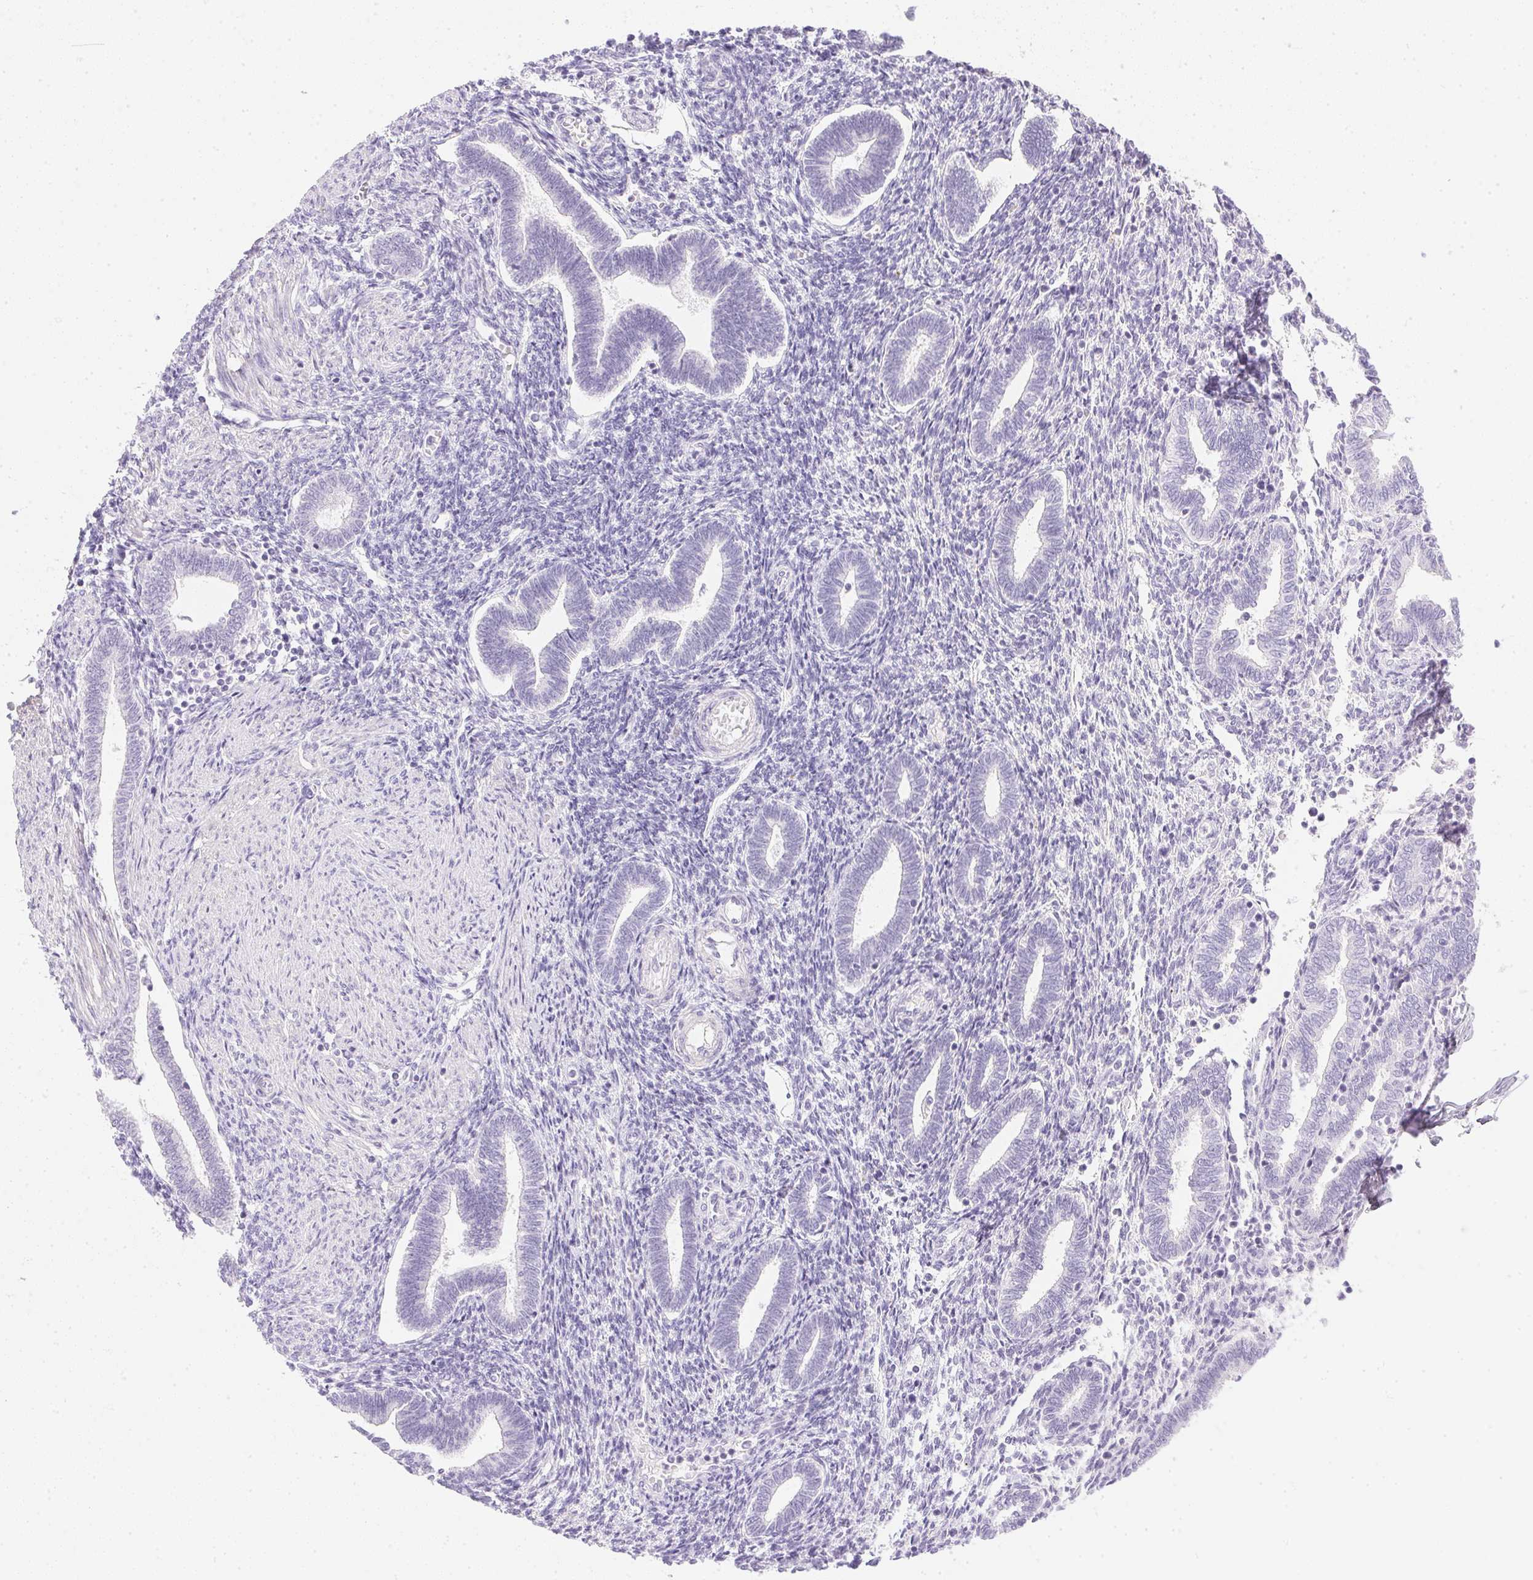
{"staining": {"intensity": "negative", "quantity": "none", "location": "none"}, "tissue": "endometrium", "cell_type": "Cells in endometrial stroma", "image_type": "normal", "snomed": [{"axis": "morphology", "description": "Normal tissue, NOS"}, {"axis": "topography", "description": "Endometrium"}], "caption": "A high-resolution photomicrograph shows immunohistochemistry staining of benign endometrium, which reveals no significant staining in cells in endometrial stroma. (Stains: DAB (3,3'-diaminobenzidine) immunohistochemistry with hematoxylin counter stain, Microscopy: brightfield microscopy at high magnification).", "gene": "CTRL", "patient": {"sex": "female", "age": 42}}